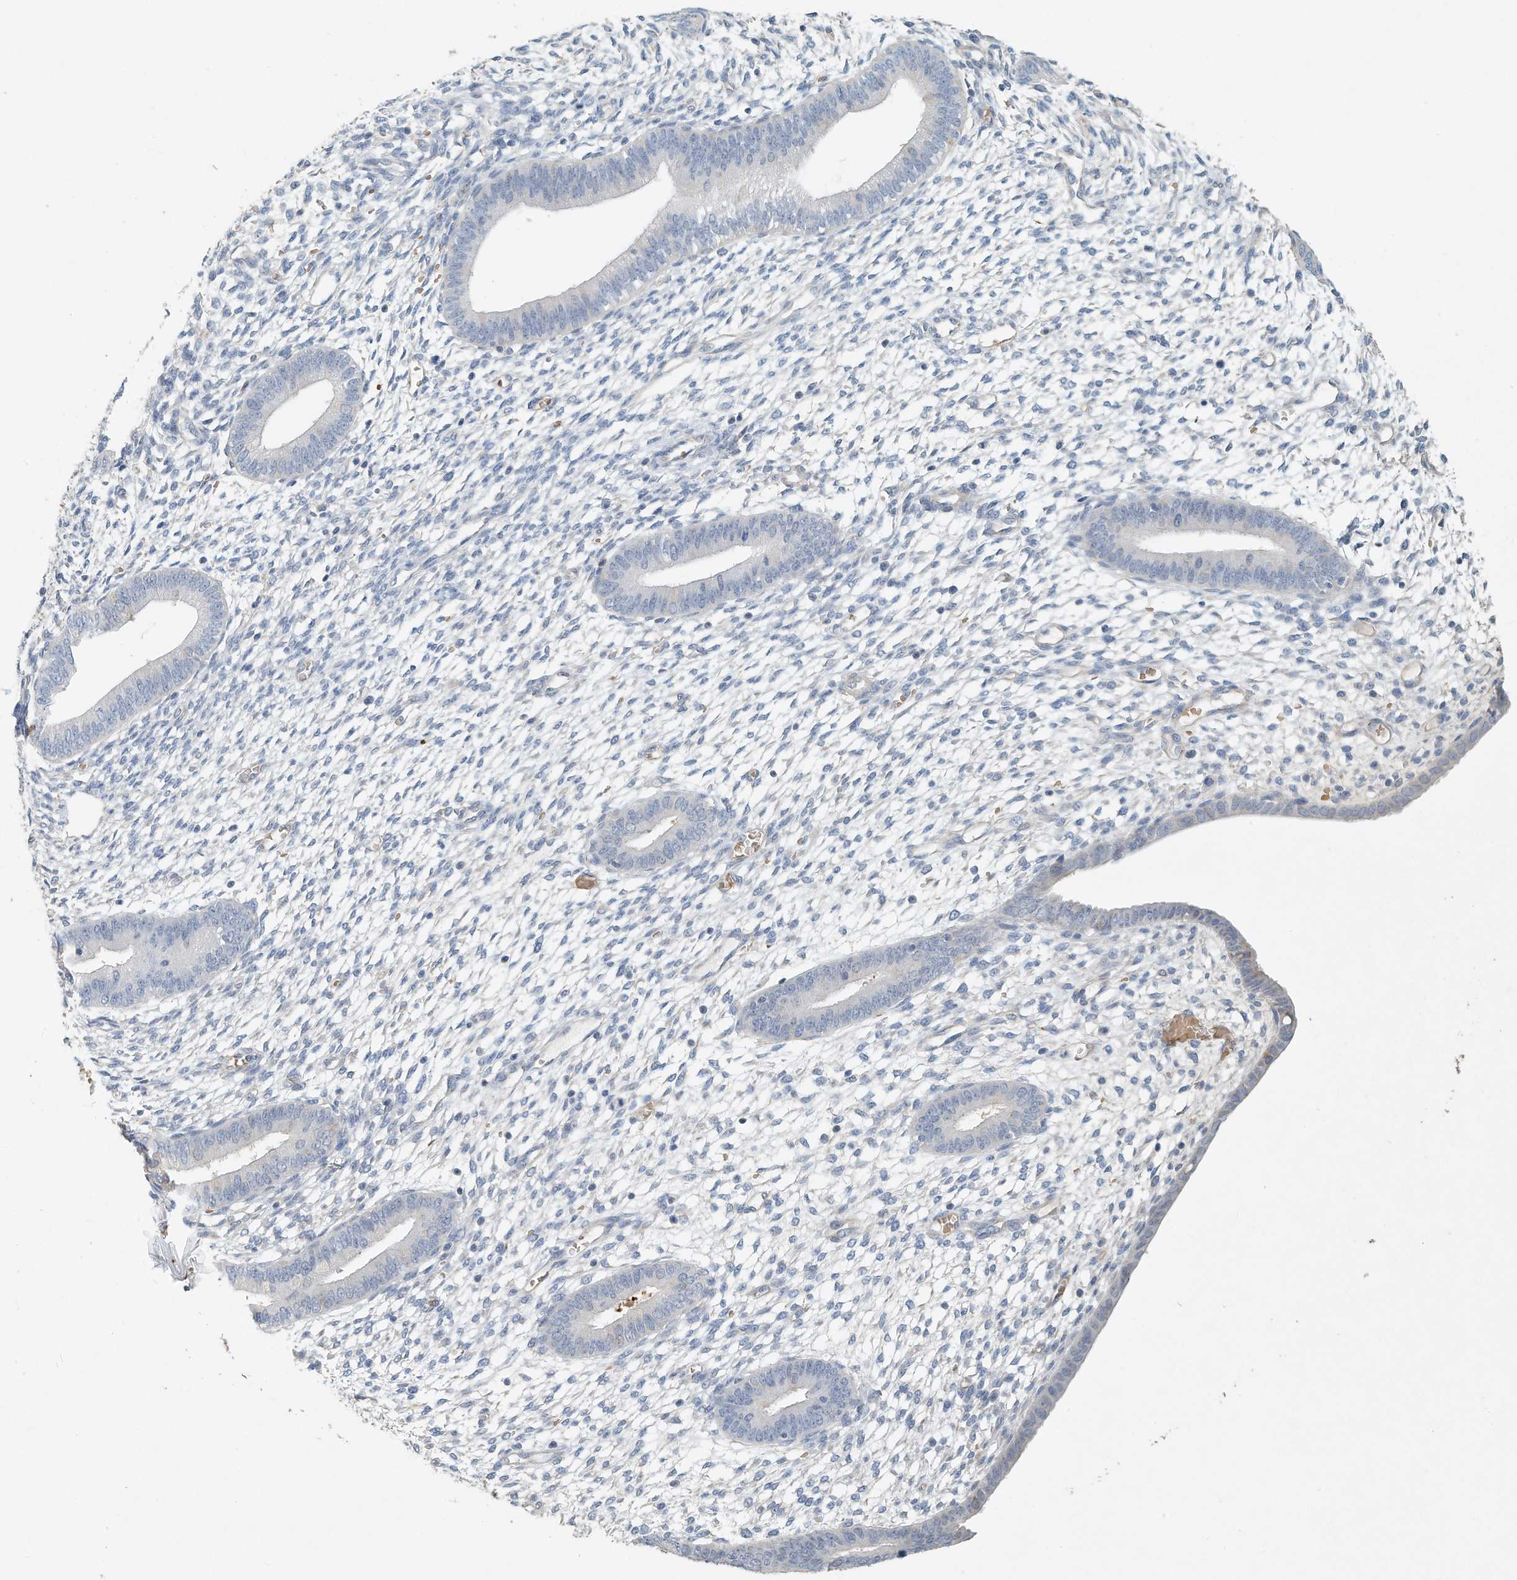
{"staining": {"intensity": "negative", "quantity": "none", "location": "none"}, "tissue": "endometrium", "cell_type": "Cells in endometrial stroma", "image_type": "normal", "snomed": [{"axis": "morphology", "description": "Normal tissue, NOS"}, {"axis": "topography", "description": "Endometrium"}], "caption": "High magnification brightfield microscopy of benign endometrium stained with DAB (3,3'-diaminobenzidine) (brown) and counterstained with hematoxylin (blue): cells in endometrial stroma show no significant staining.", "gene": "RCAN3", "patient": {"sex": "female", "age": 46}}